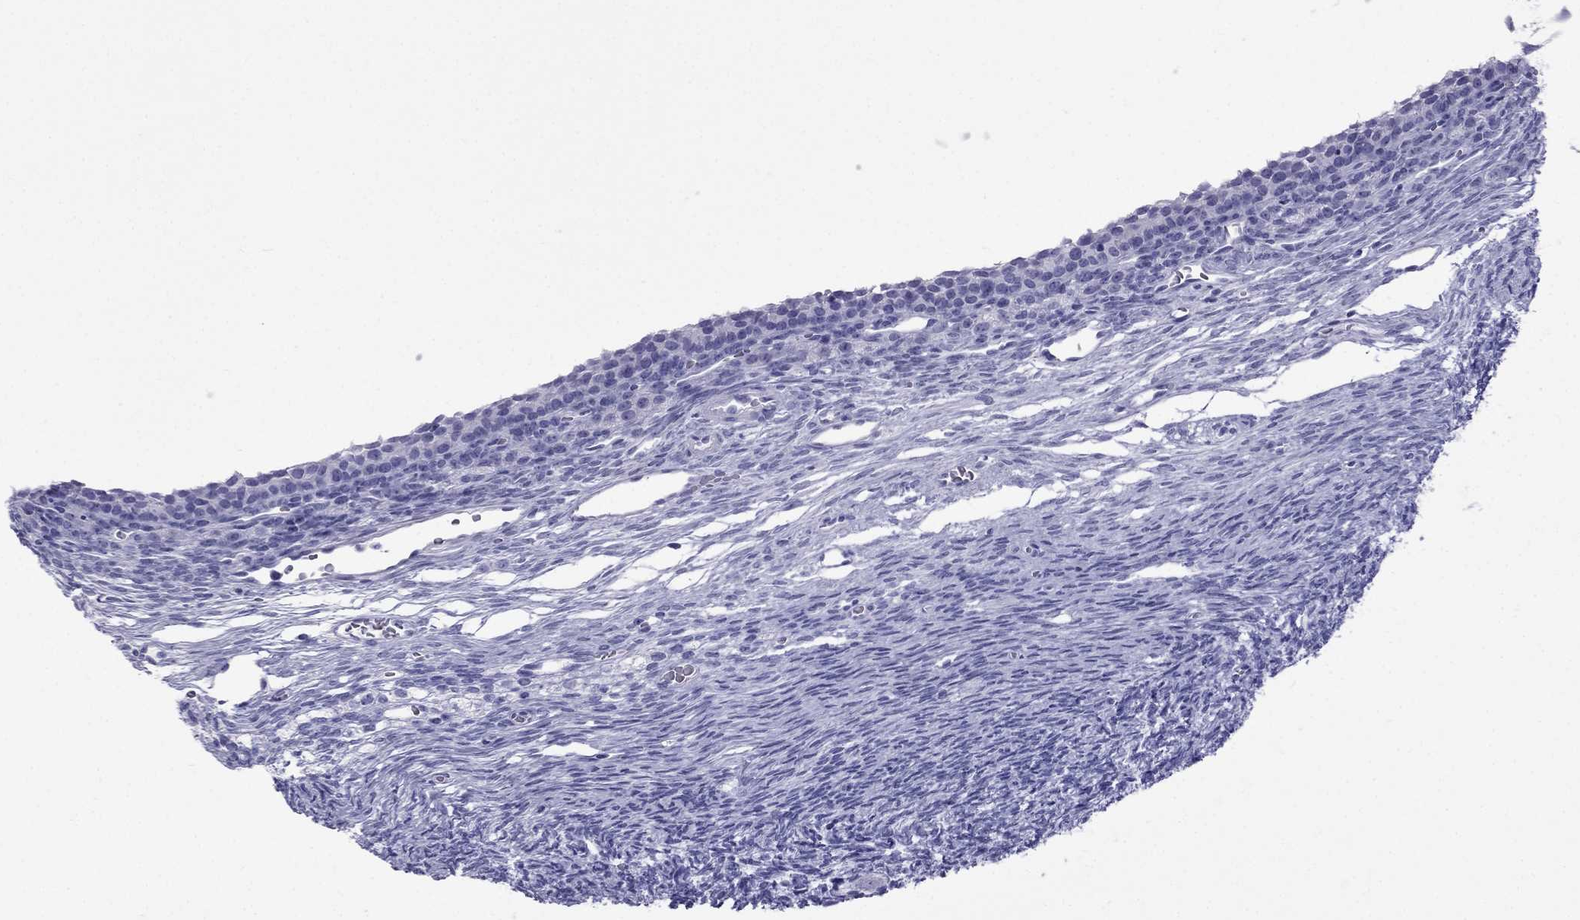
{"staining": {"intensity": "negative", "quantity": "none", "location": "none"}, "tissue": "ovary", "cell_type": "Follicle cells", "image_type": "normal", "snomed": [{"axis": "morphology", "description": "Normal tissue, NOS"}, {"axis": "topography", "description": "Ovary"}], "caption": "Ovary was stained to show a protein in brown. There is no significant expression in follicle cells.", "gene": "TFF3", "patient": {"sex": "female", "age": 27}}